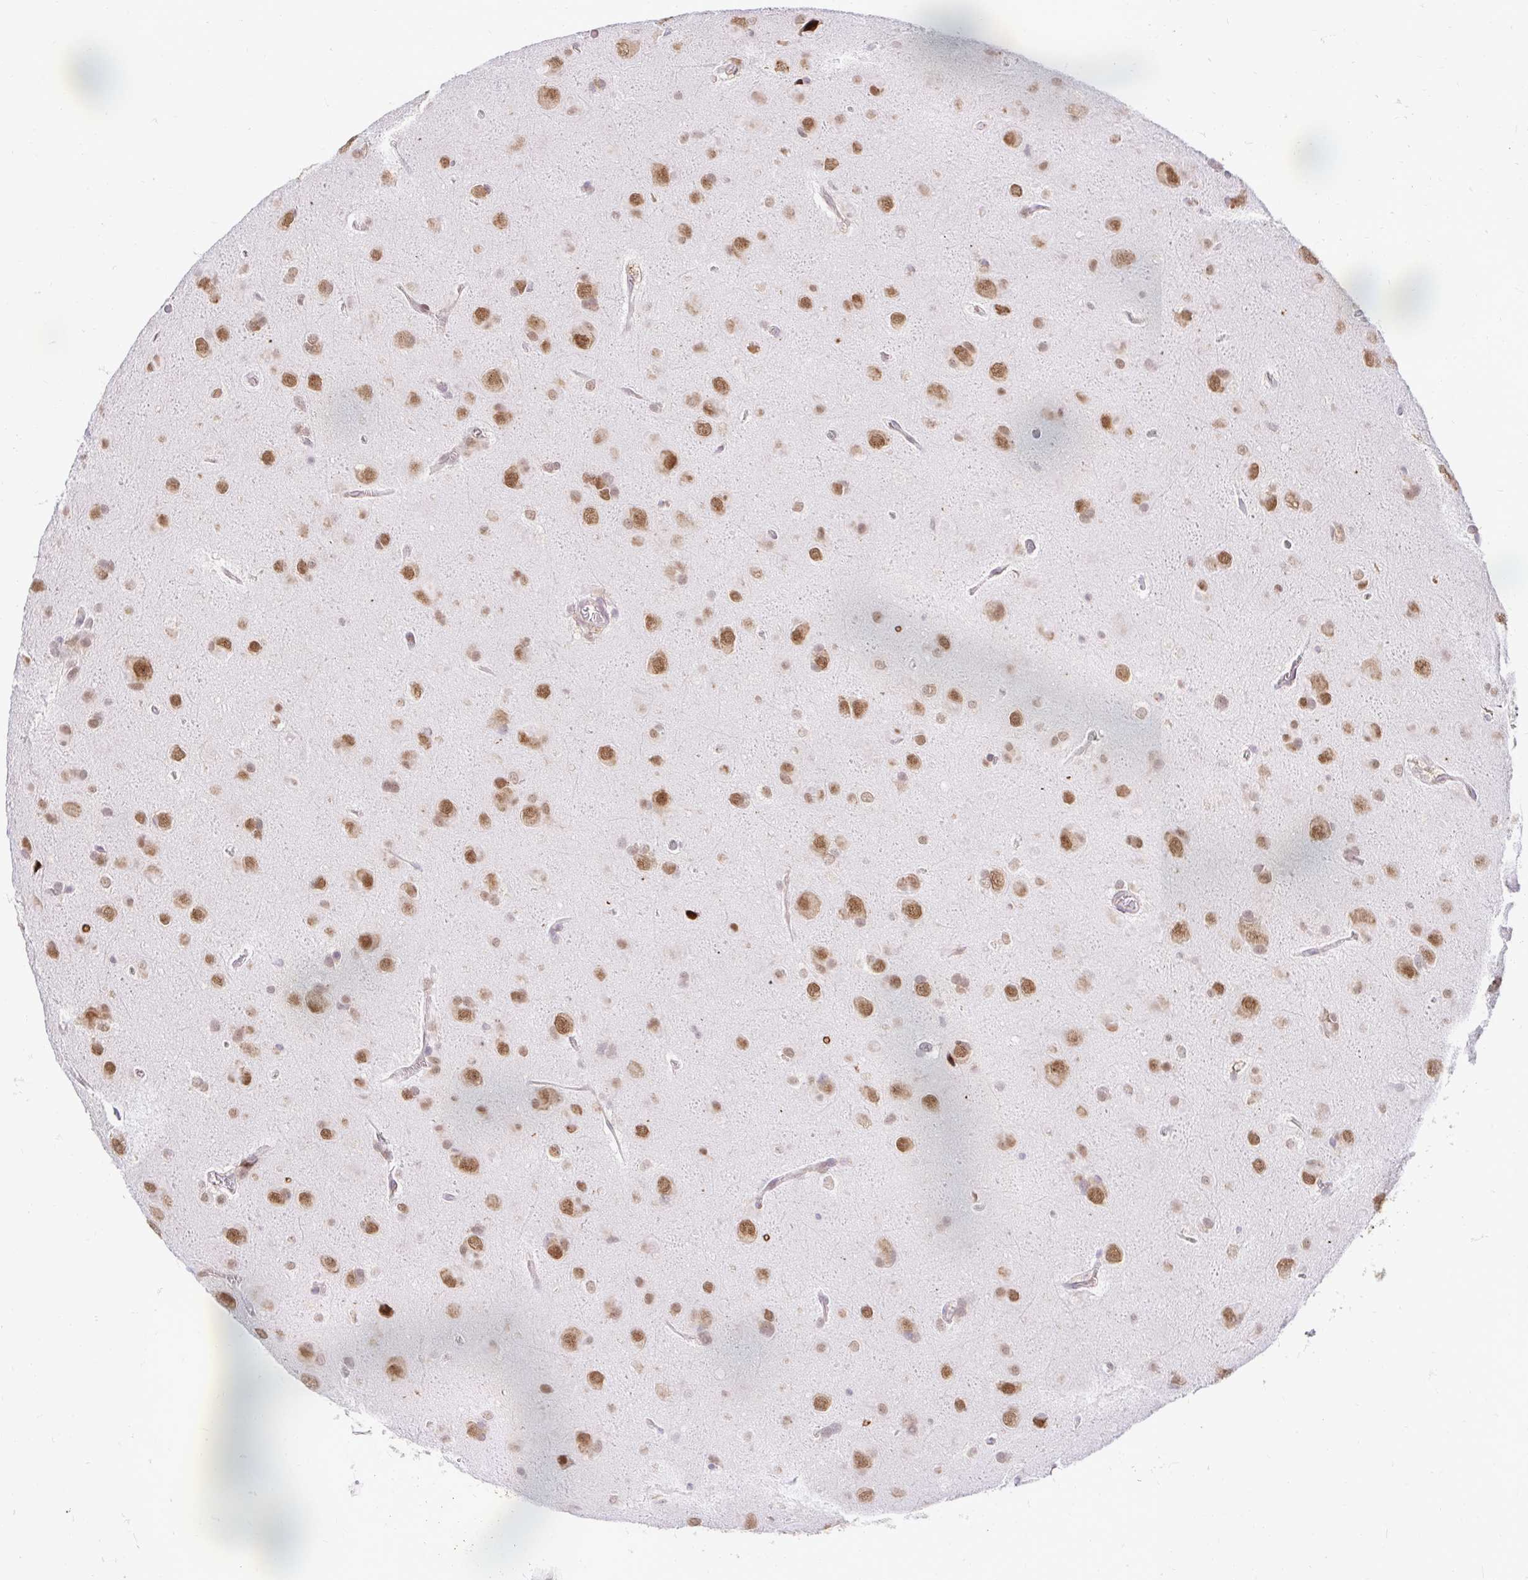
{"staining": {"intensity": "moderate", "quantity": ">75%", "location": "cytoplasmic/membranous,nuclear"}, "tissue": "glioma", "cell_type": "Tumor cells", "image_type": "cancer", "snomed": [{"axis": "morphology", "description": "Glioma, malignant, Low grade"}, {"axis": "topography", "description": "Brain"}], "caption": "A photomicrograph showing moderate cytoplasmic/membranous and nuclear expression in about >75% of tumor cells in malignant glioma (low-grade), as visualized by brown immunohistochemical staining.", "gene": "NAALAD2", "patient": {"sex": "male", "age": 58}}